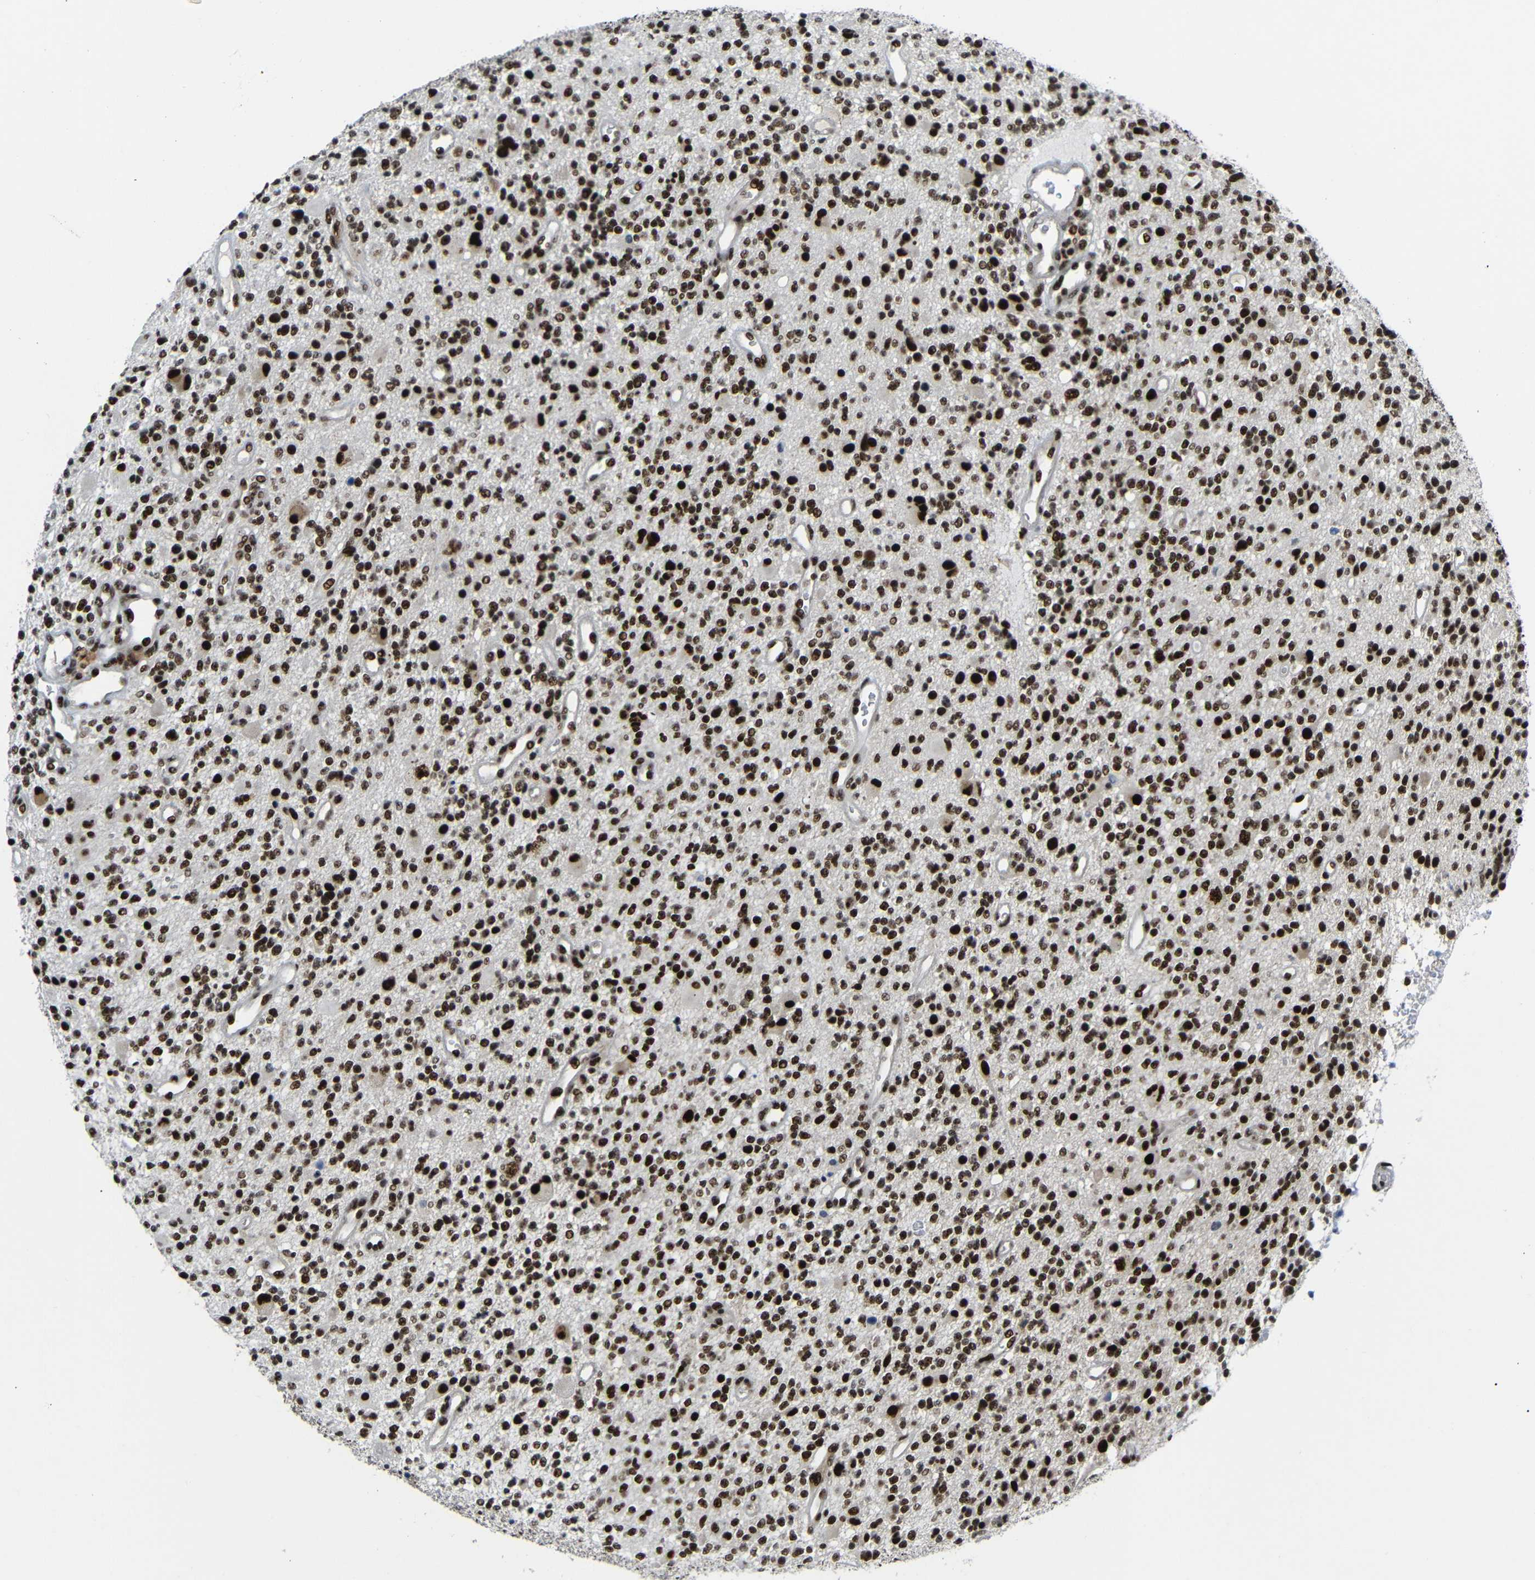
{"staining": {"intensity": "strong", "quantity": ">75%", "location": "nuclear"}, "tissue": "glioma", "cell_type": "Tumor cells", "image_type": "cancer", "snomed": [{"axis": "morphology", "description": "Glioma, malignant, High grade"}, {"axis": "topography", "description": "Brain"}], "caption": "There is high levels of strong nuclear positivity in tumor cells of glioma, as demonstrated by immunohistochemical staining (brown color).", "gene": "SETDB2", "patient": {"sex": "male", "age": 48}}